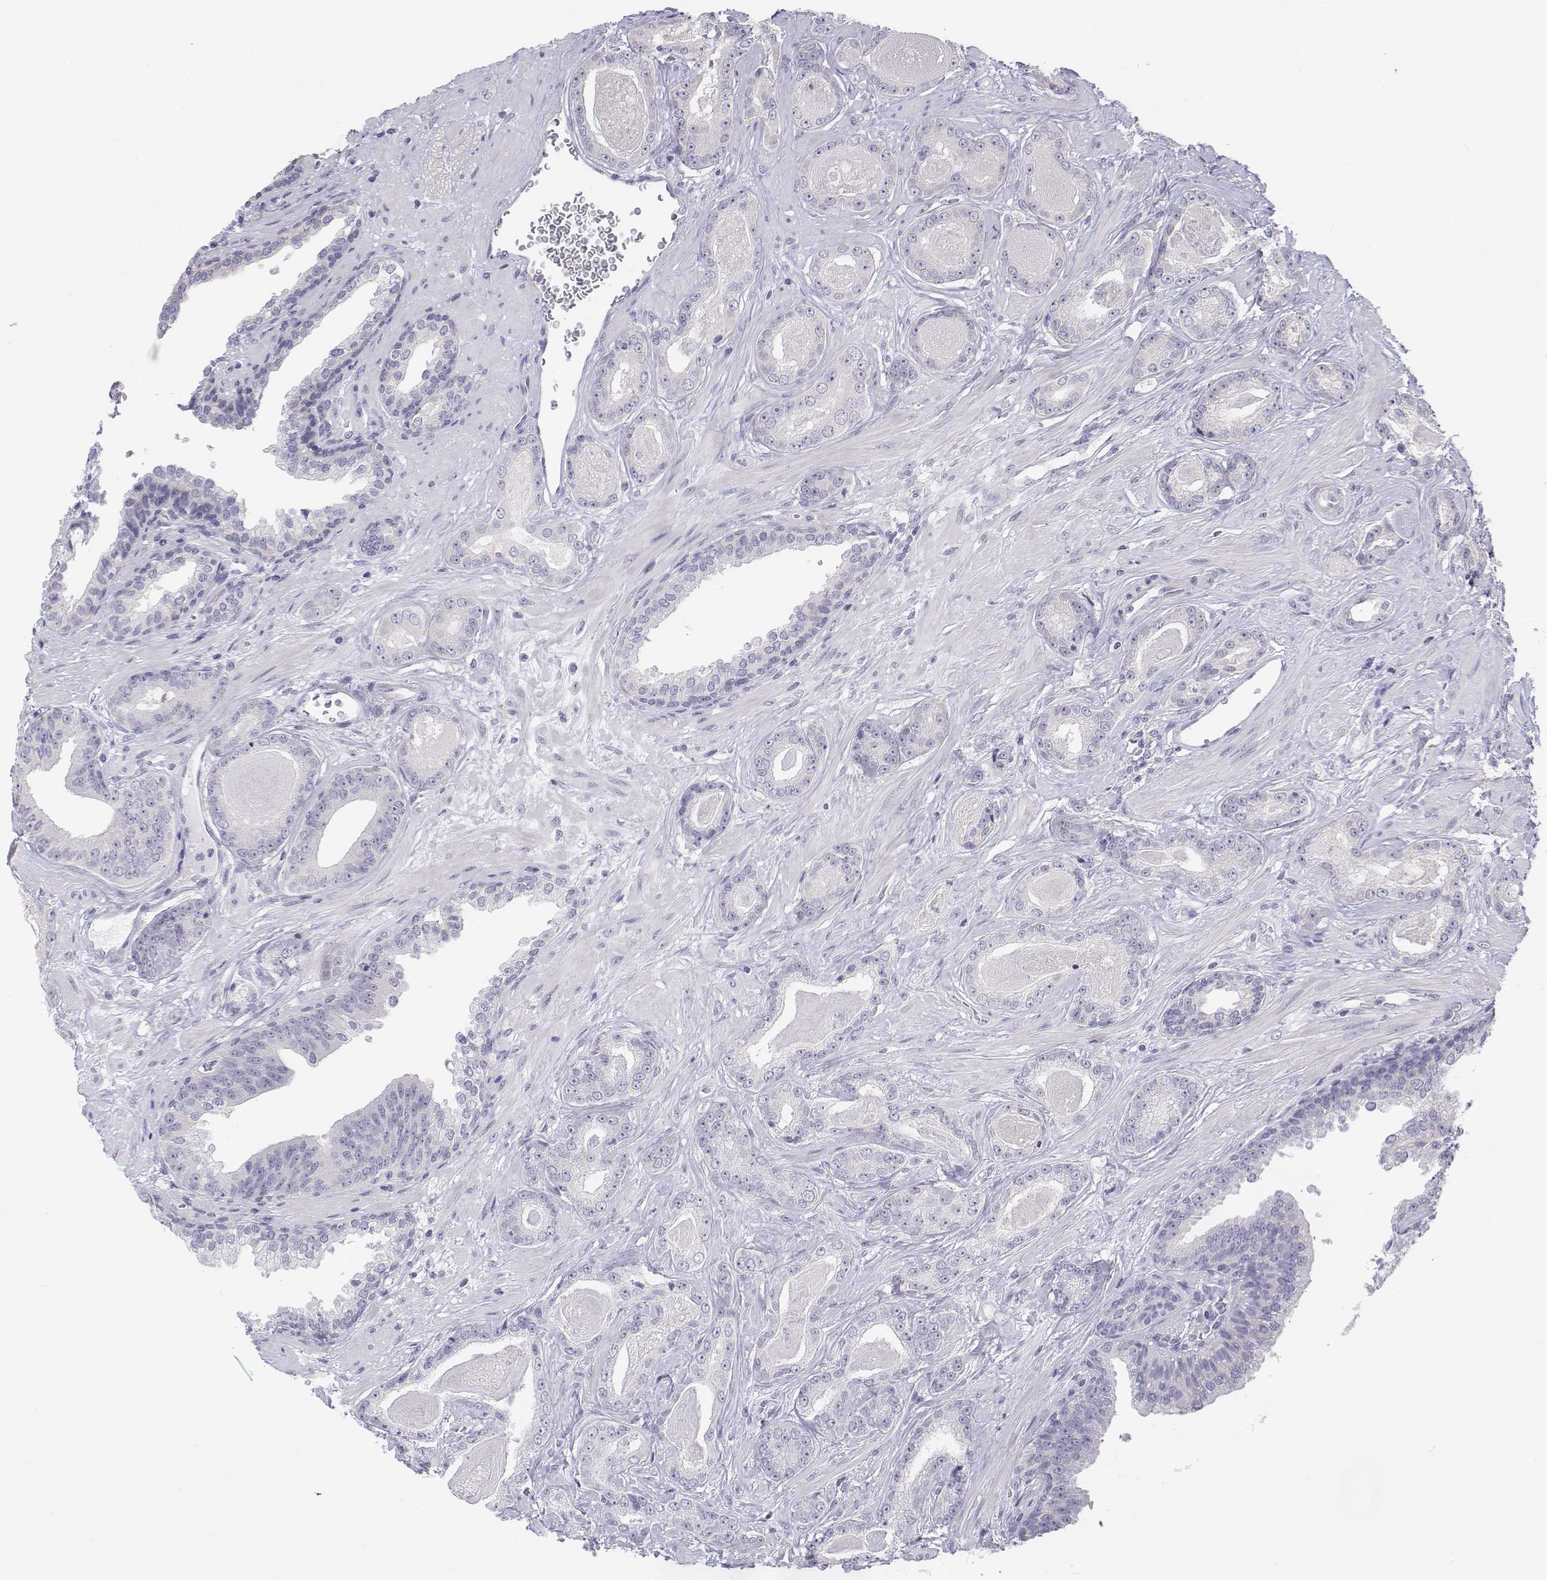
{"staining": {"intensity": "negative", "quantity": "none", "location": "none"}, "tissue": "prostate cancer", "cell_type": "Tumor cells", "image_type": "cancer", "snomed": [{"axis": "morphology", "description": "Adenocarcinoma, Low grade"}, {"axis": "topography", "description": "Prostate"}], "caption": "Immunohistochemistry micrograph of neoplastic tissue: human prostate cancer stained with DAB (3,3'-diaminobenzidine) shows no significant protein expression in tumor cells. Brightfield microscopy of immunohistochemistry stained with DAB (brown) and hematoxylin (blue), captured at high magnification.", "gene": "LGSN", "patient": {"sex": "male", "age": 61}}